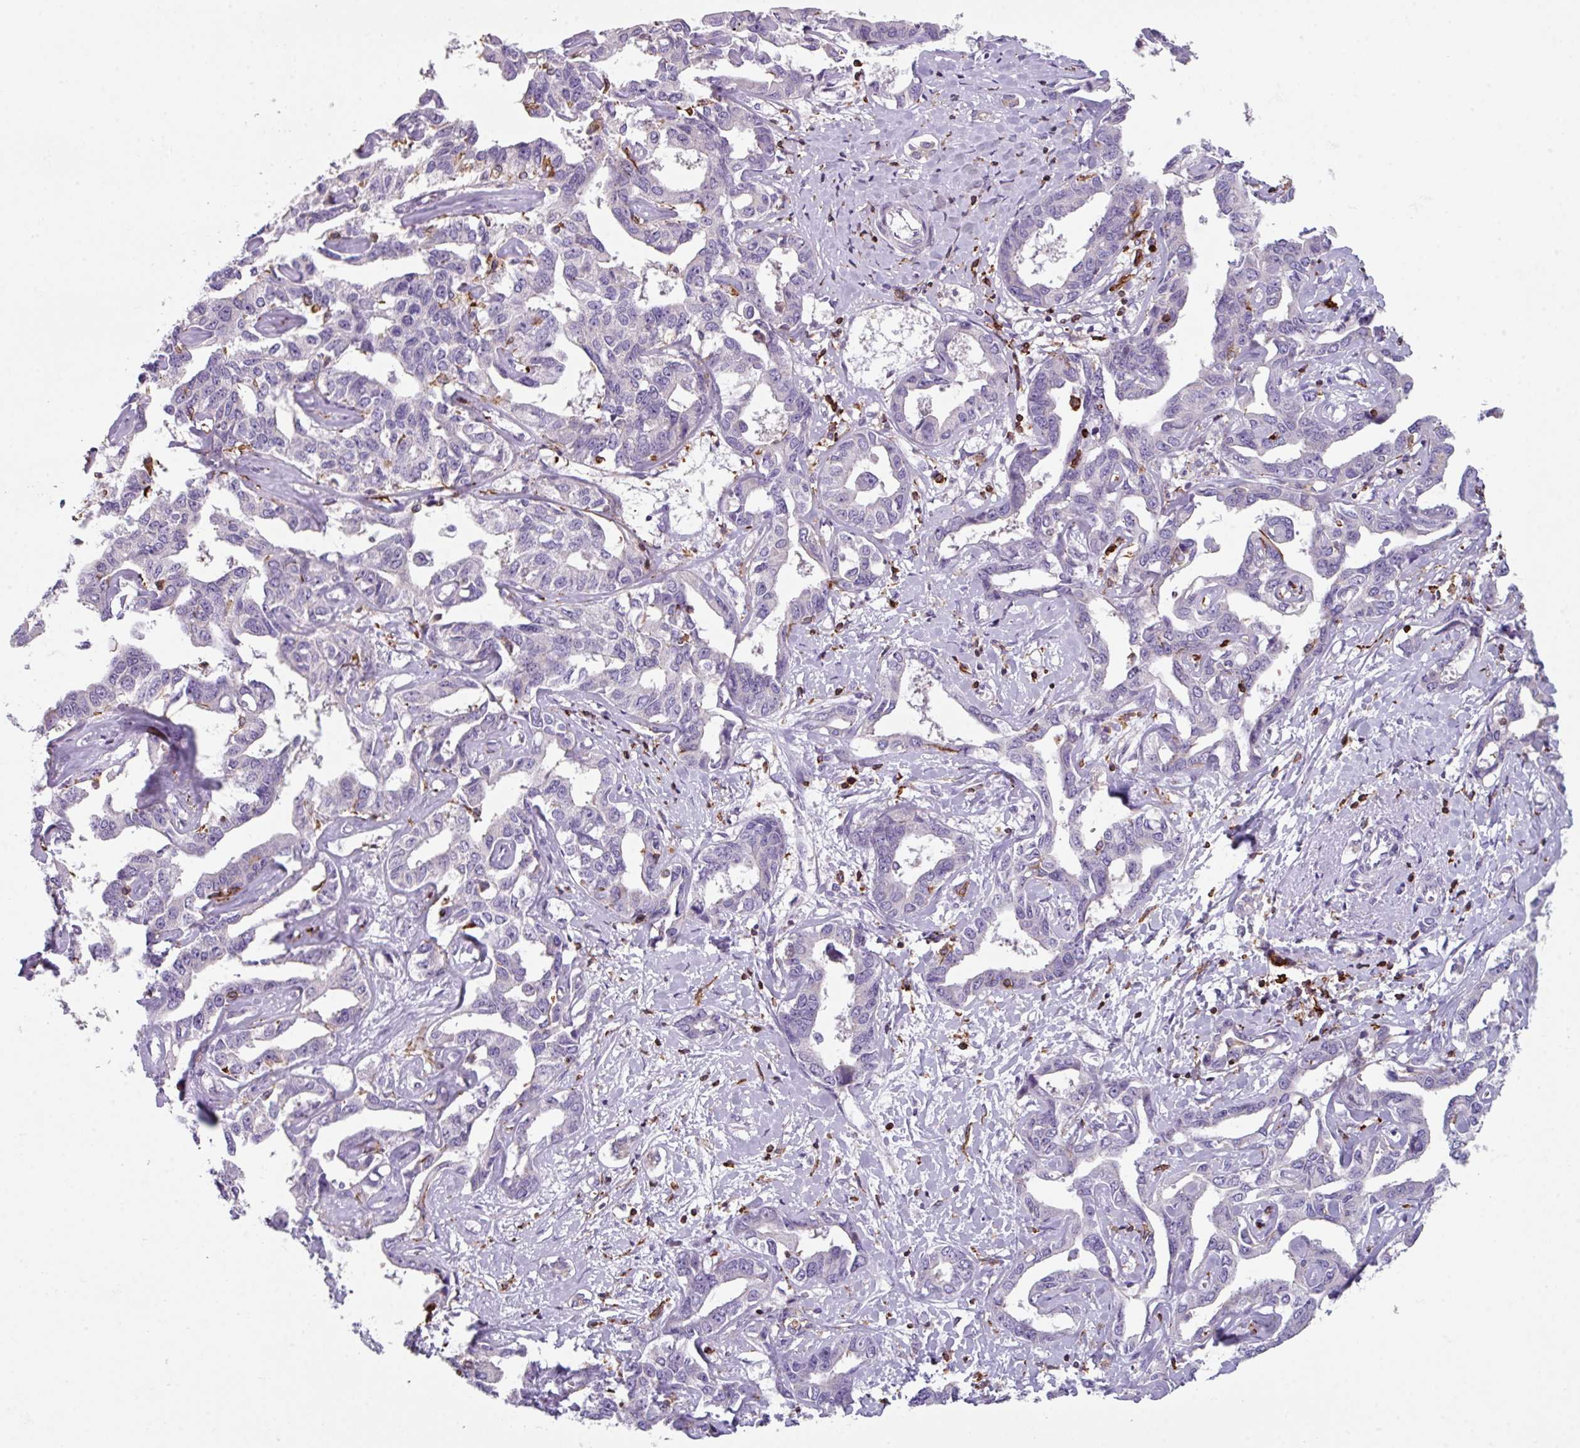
{"staining": {"intensity": "negative", "quantity": "none", "location": "none"}, "tissue": "liver cancer", "cell_type": "Tumor cells", "image_type": "cancer", "snomed": [{"axis": "morphology", "description": "Cholangiocarcinoma"}, {"axis": "topography", "description": "Liver"}], "caption": "IHC histopathology image of human liver cancer (cholangiocarcinoma) stained for a protein (brown), which shows no expression in tumor cells.", "gene": "NEDD9", "patient": {"sex": "male", "age": 59}}